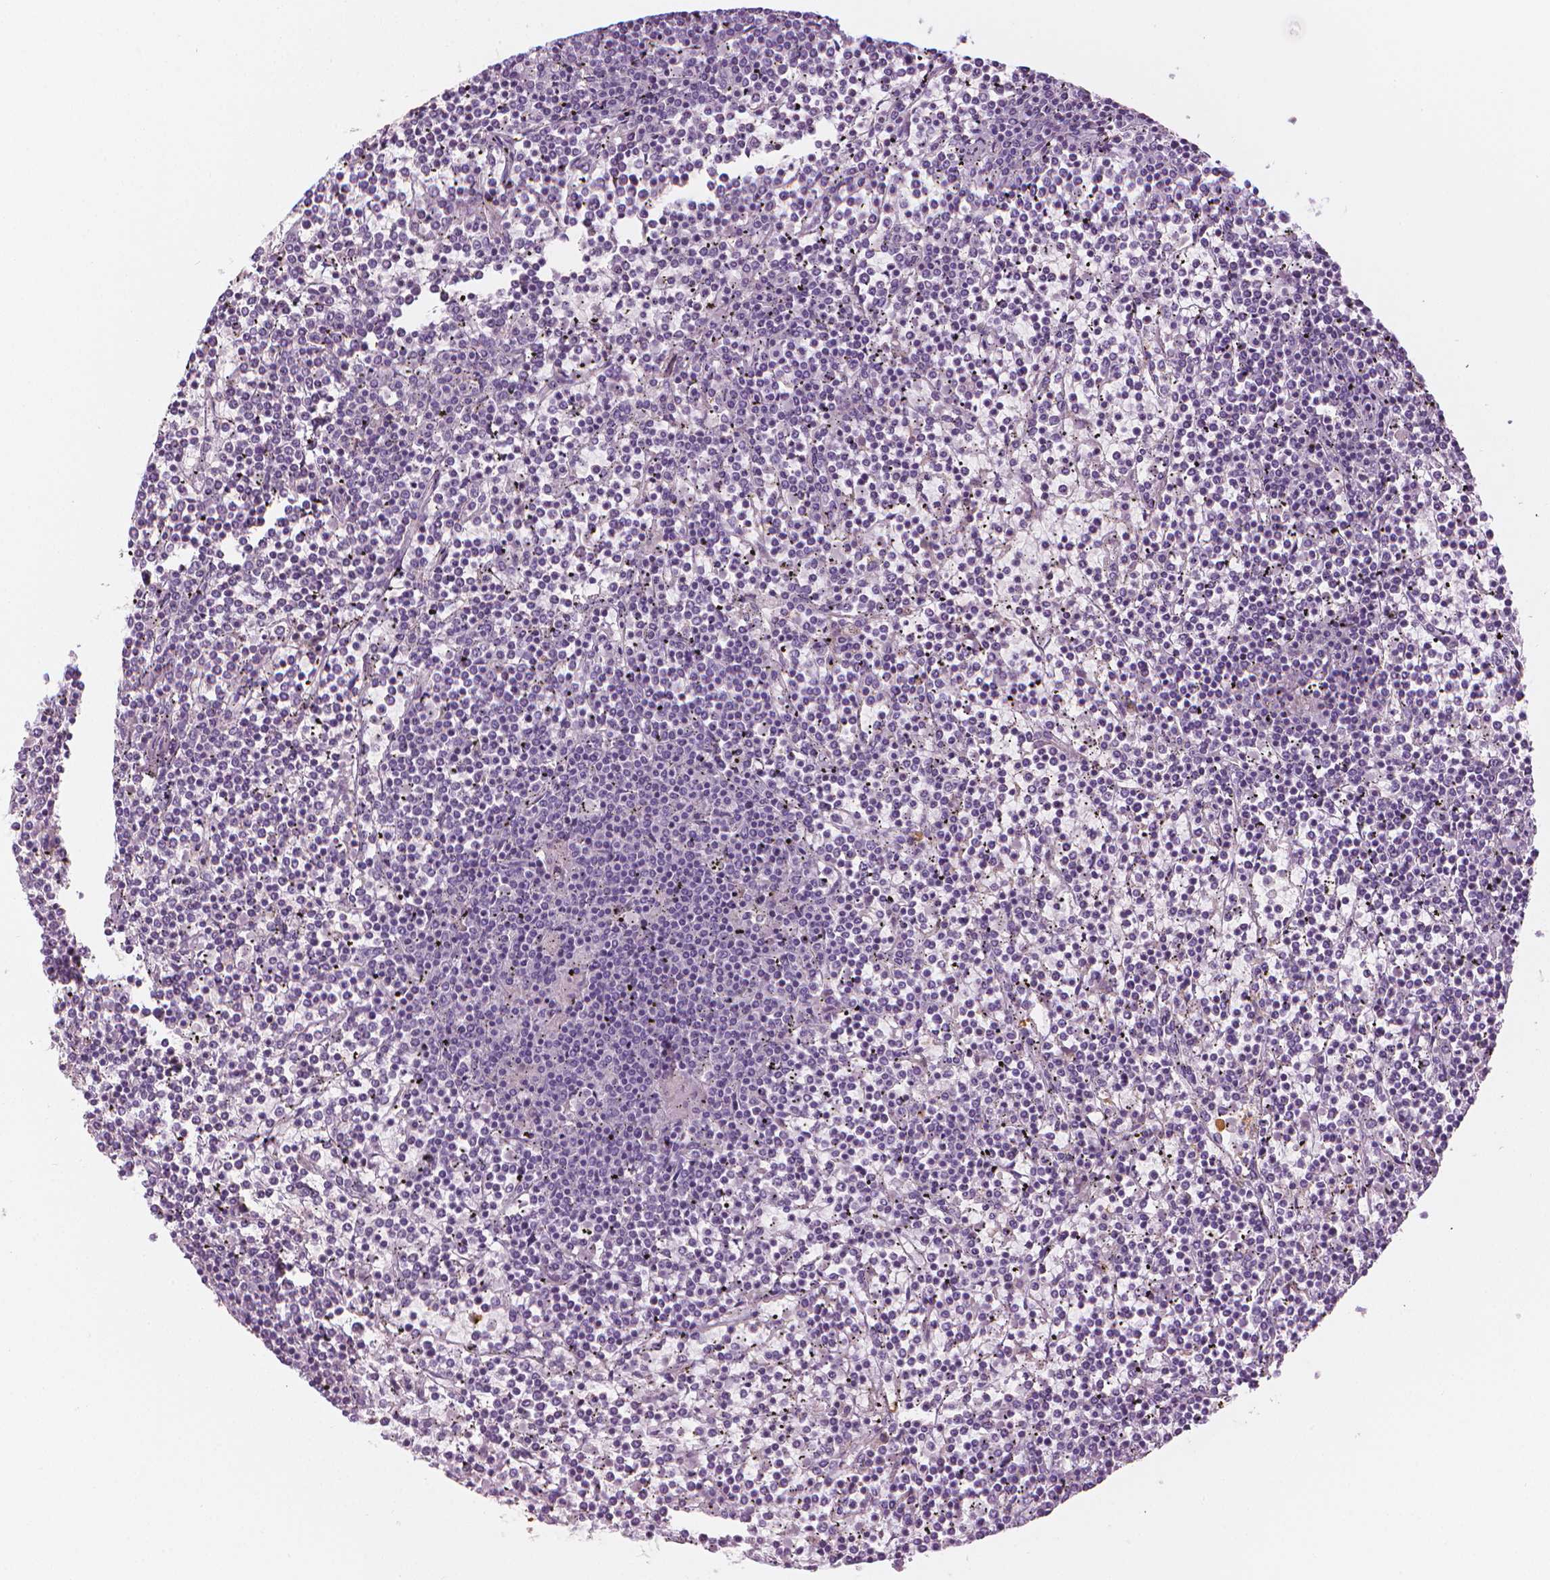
{"staining": {"intensity": "negative", "quantity": "none", "location": "none"}, "tissue": "lymphoma", "cell_type": "Tumor cells", "image_type": "cancer", "snomed": [{"axis": "morphology", "description": "Malignant lymphoma, non-Hodgkin's type, Low grade"}, {"axis": "topography", "description": "Spleen"}], "caption": "Tumor cells show no significant protein positivity in lymphoma.", "gene": "SHMT1", "patient": {"sex": "female", "age": 19}}